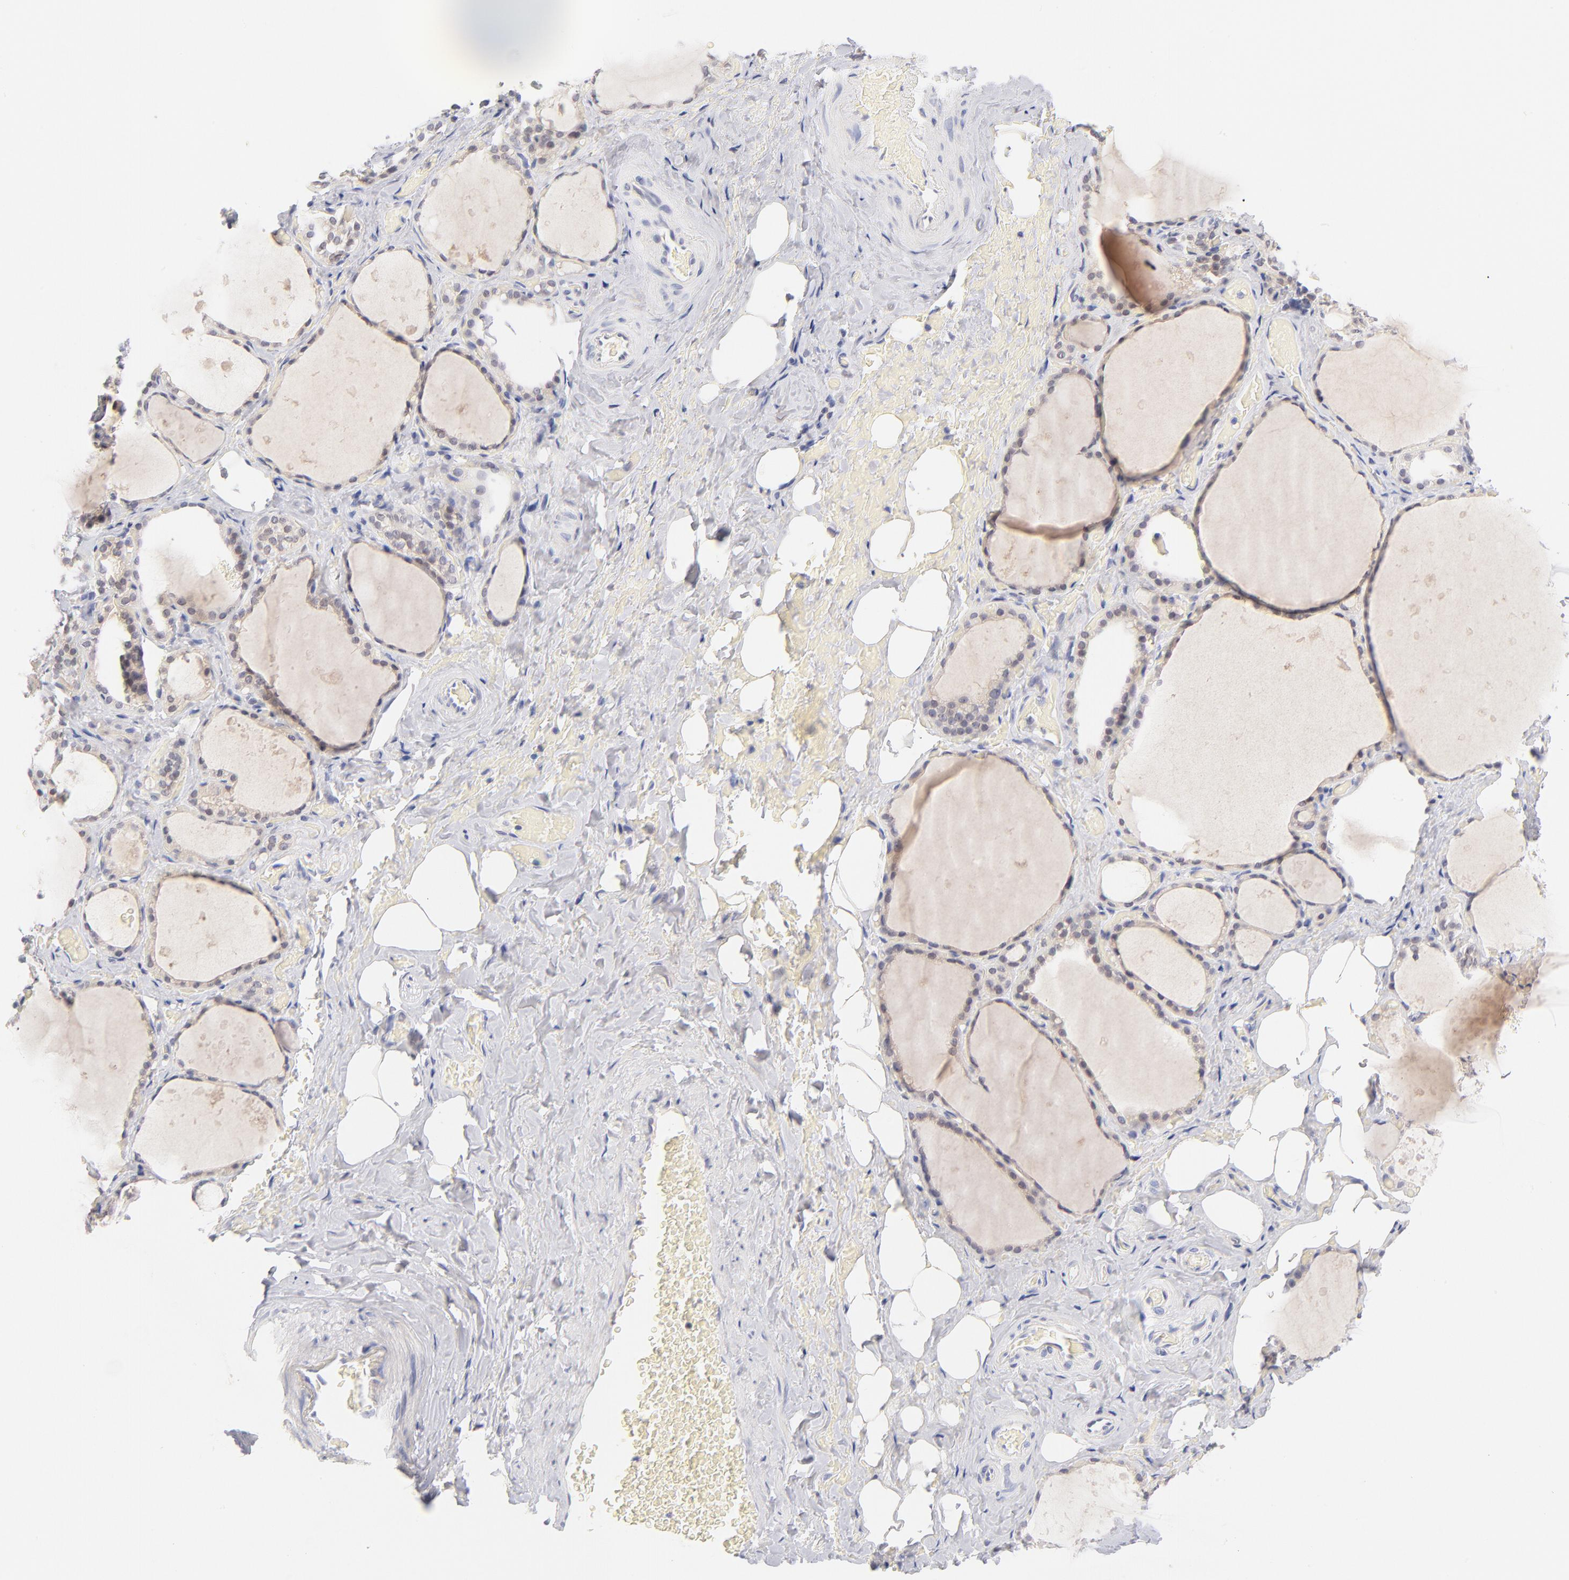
{"staining": {"intensity": "weak", "quantity": "<25%", "location": "nuclear"}, "tissue": "thyroid gland", "cell_type": "Glandular cells", "image_type": "normal", "snomed": [{"axis": "morphology", "description": "Normal tissue, NOS"}, {"axis": "topography", "description": "Thyroid gland"}], "caption": "This is a histopathology image of immunohistochemistry staining of normal thyroid gland, which shows no positivity in glandular cells.", "gene": "CASP6", "patient": {"sex": "male", "age": 61}}